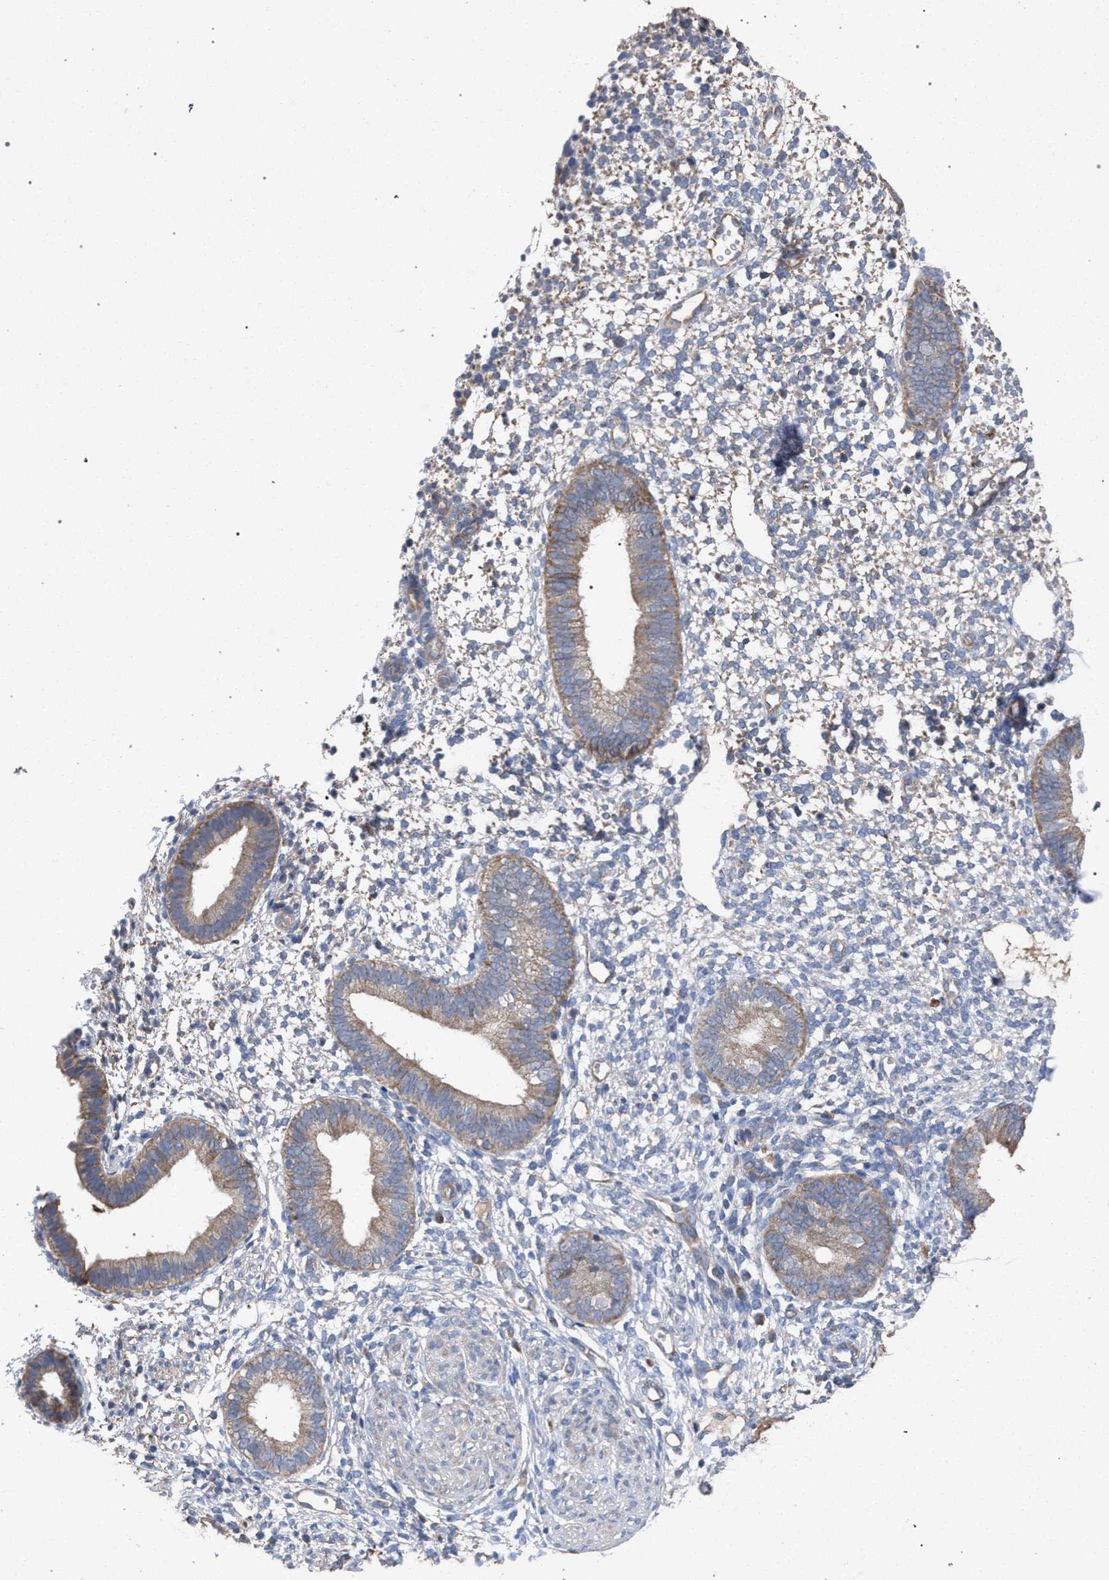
{"staining": {"intensity": "weak", "quantity": "<25%", "location": "cytoplasmic/membranous"}, "tissue": "endometrium", "cell_type": "Cells in endometrial stroma", "image_type": "normal", "snomed": [{"axis": "morphology", "description": "Normal tissue, NOS"}, {"axis": "topography", "description": "Endometrium"}], "caption": "DAB immunohistochemical staining of unremarkable human endometrium demonstrates no significant staining in cells in endometrial stroma.", "gene": "BCL2L12", "patient": {"sex": "female", "age": 46}}